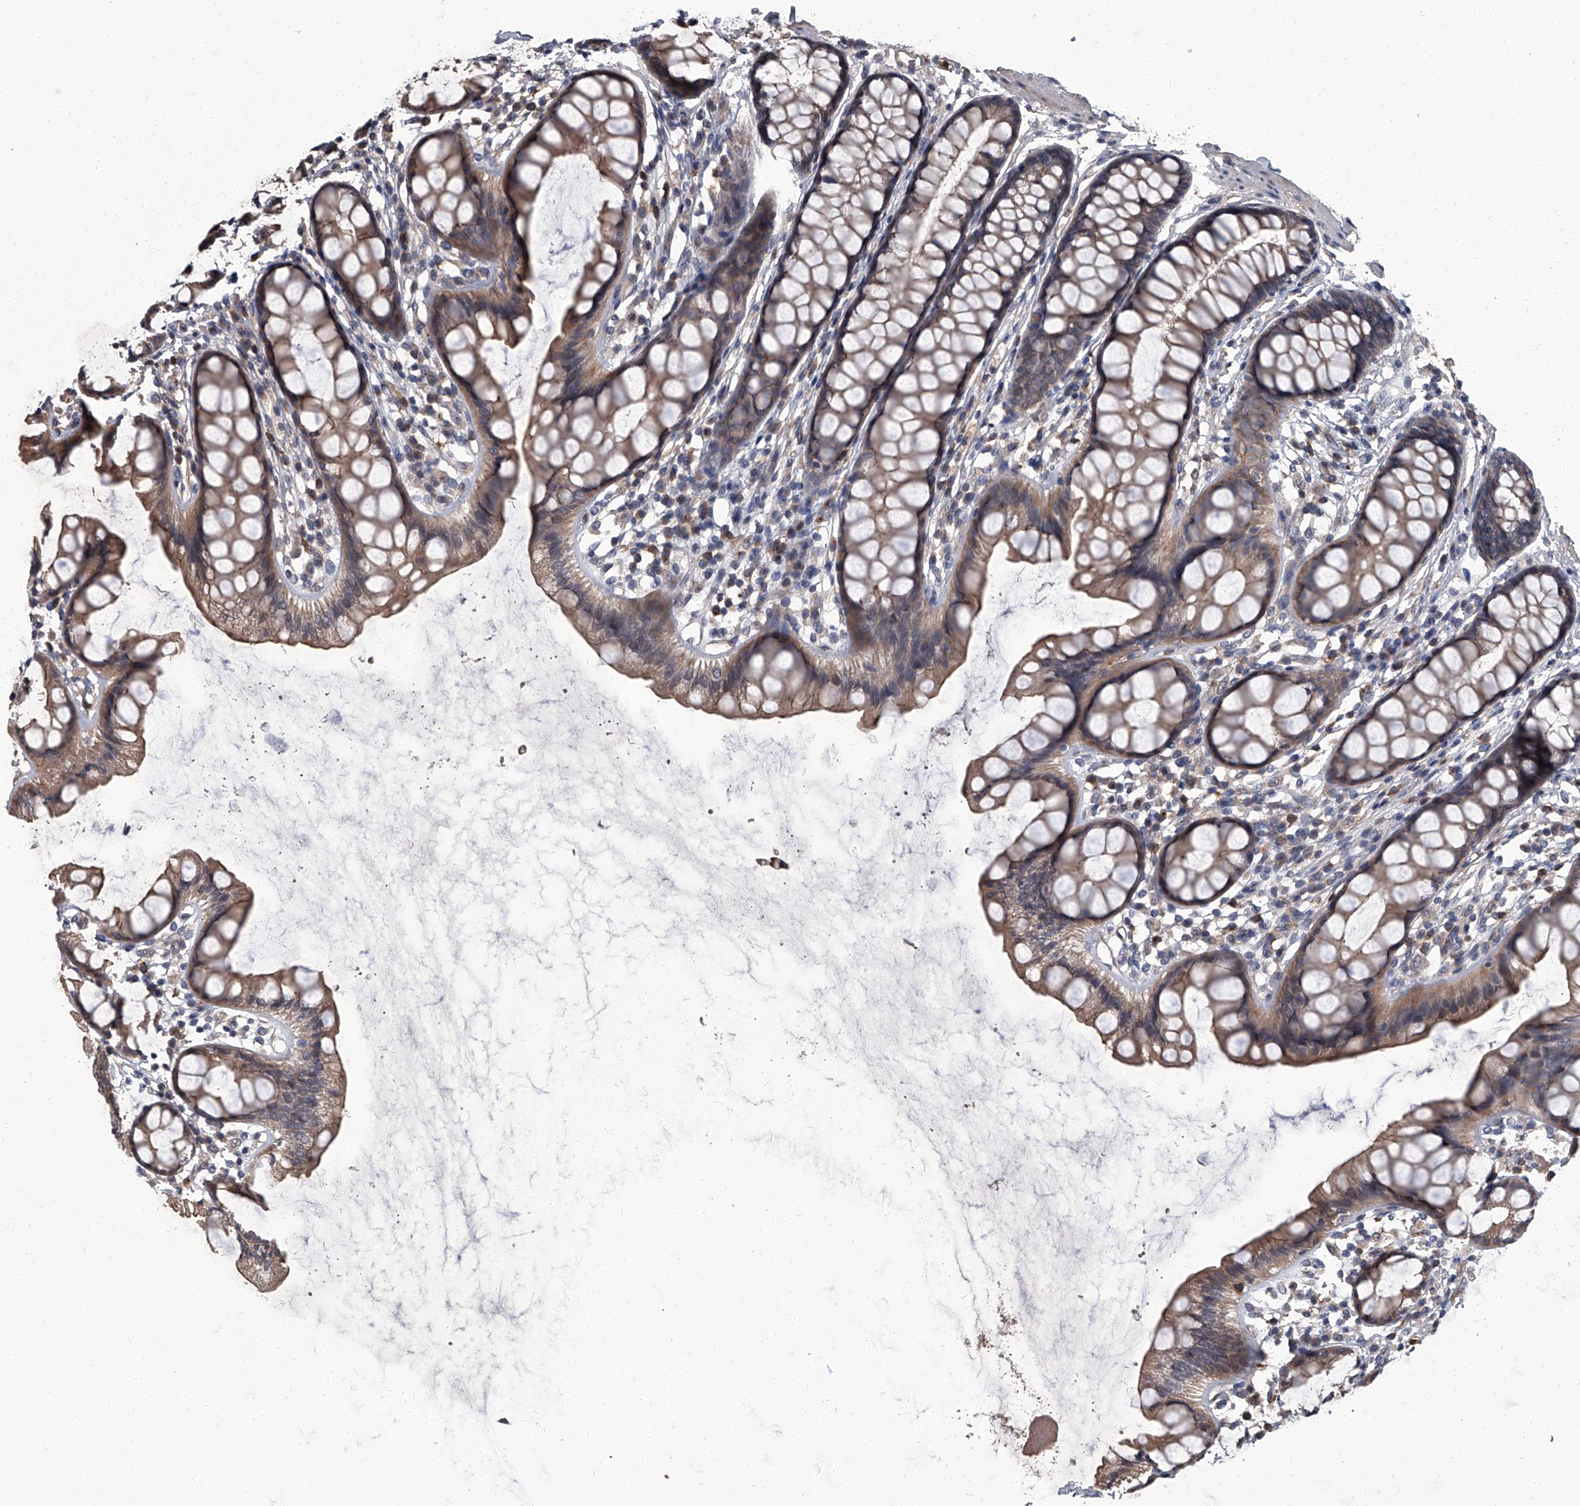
{"staining": {"intensity": "moderate", "quantity": ">75%", "location": "cytoplasmic/membranous"}, "tissue": "rectum", "cell_type": "Glandular cells", "image_type": "normal", "snomed": [{"axis": "morphology", "description": "Normal tissue, NOS"}, {"axis": "topography", "description": "Rectum"}], "caption": "A high-resolution histopathology image shows IHC staining of normal rectum, which displays moderate cytoplasmic/membranous positivity in about >75% of glandular cells.", "gene": "SIRT4", "patient": {"sex": "female", "age": 65}}